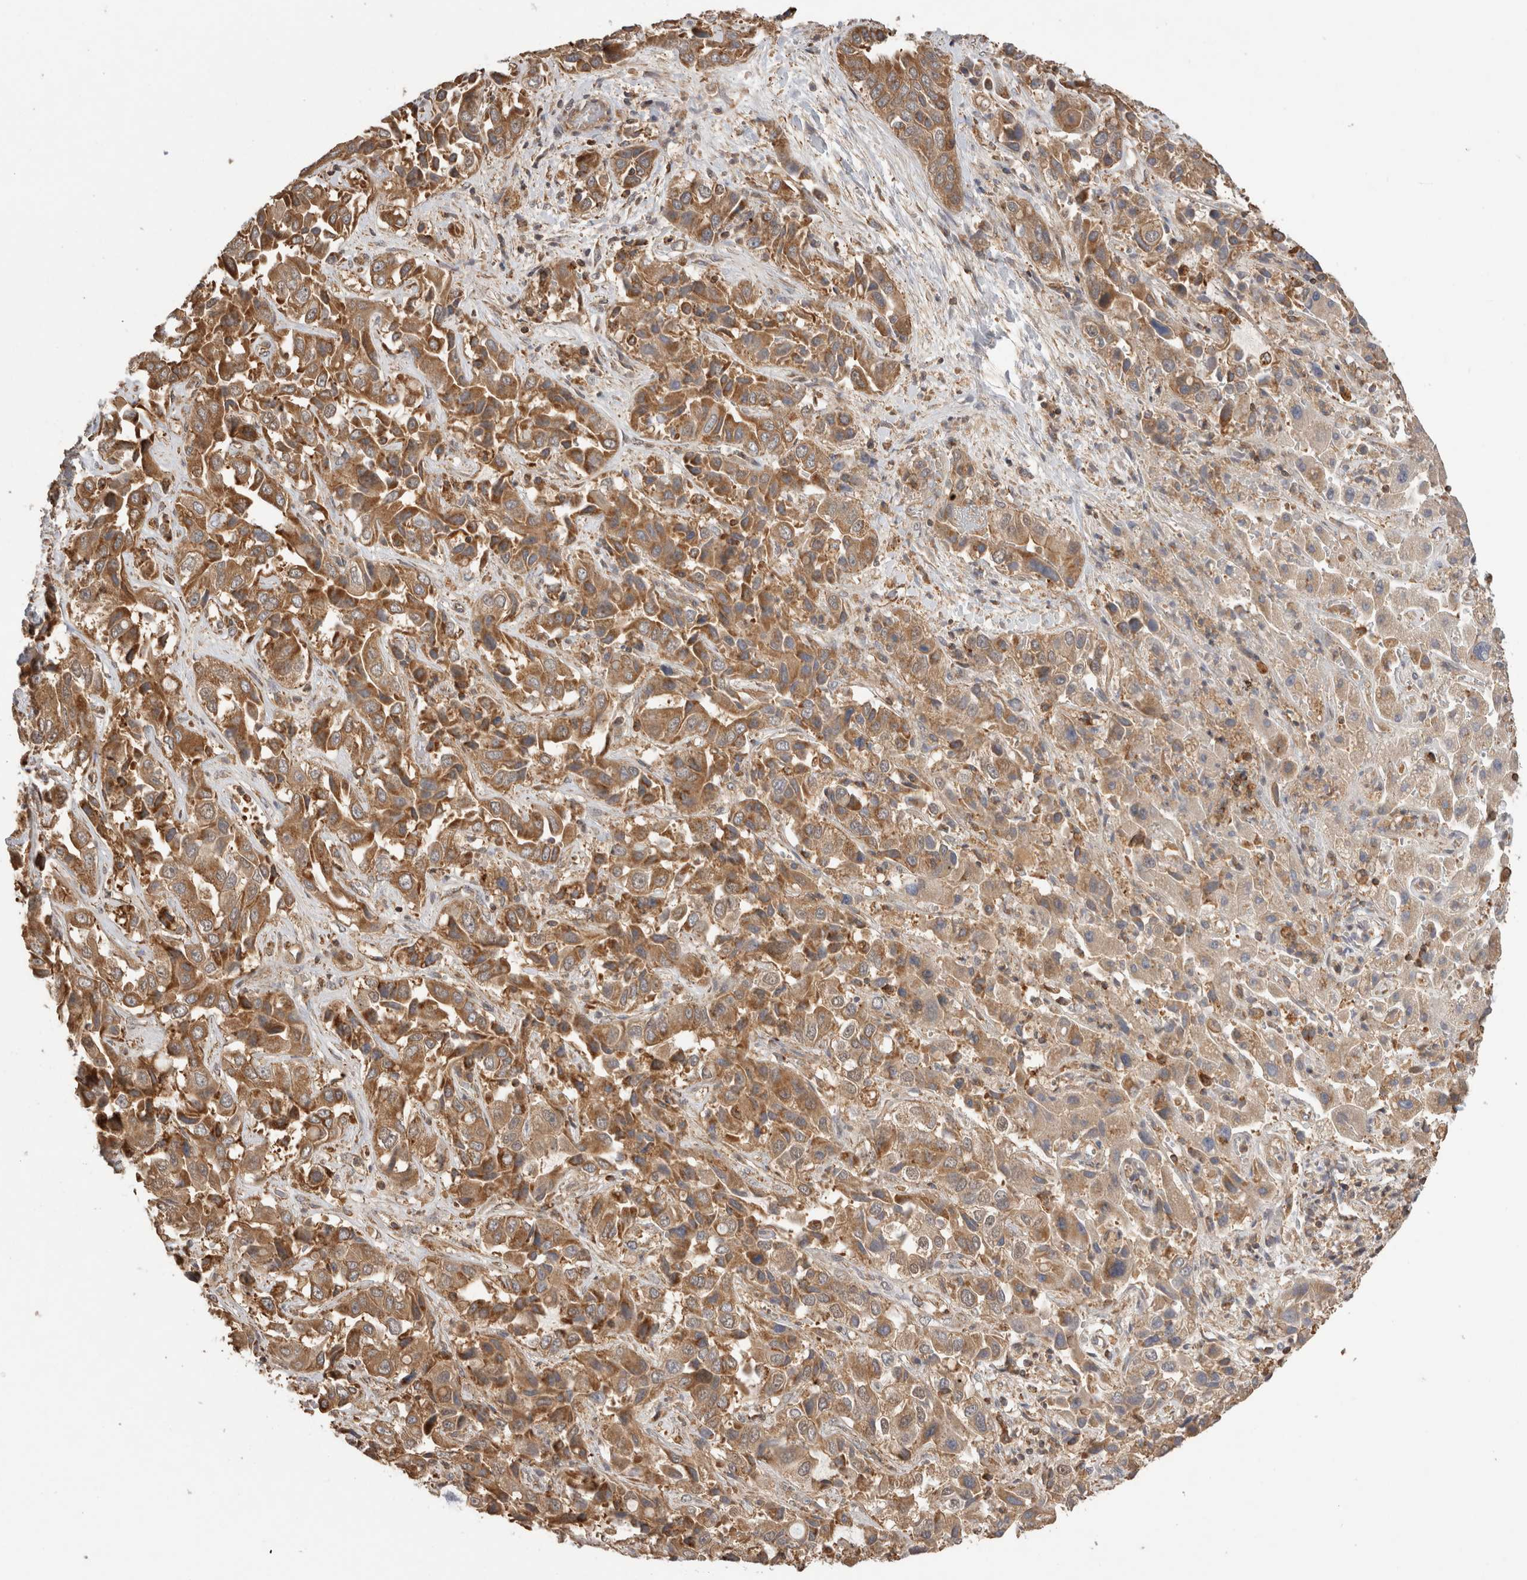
{"staining": {"intensity": "strong", "quantity": ">75%", "location": "cytoplasmic/membranous"}, "tissue": "liver cancer", "cell_type": "Tumor cells", "image_type": "cancer", "snomed": [{"axis": "morphology", "description": "Cholangiocarcinoma"}, {"axis": "topography", "description": "Liver"}], "caption": "Protein staining of liver cholangiocarcinoma tissue displays strong cytoplasmic/membranous expression in about >75% of tumor cells.", "gene": "IMMP2L", "patient": {"sex": "female", "age": 52}}